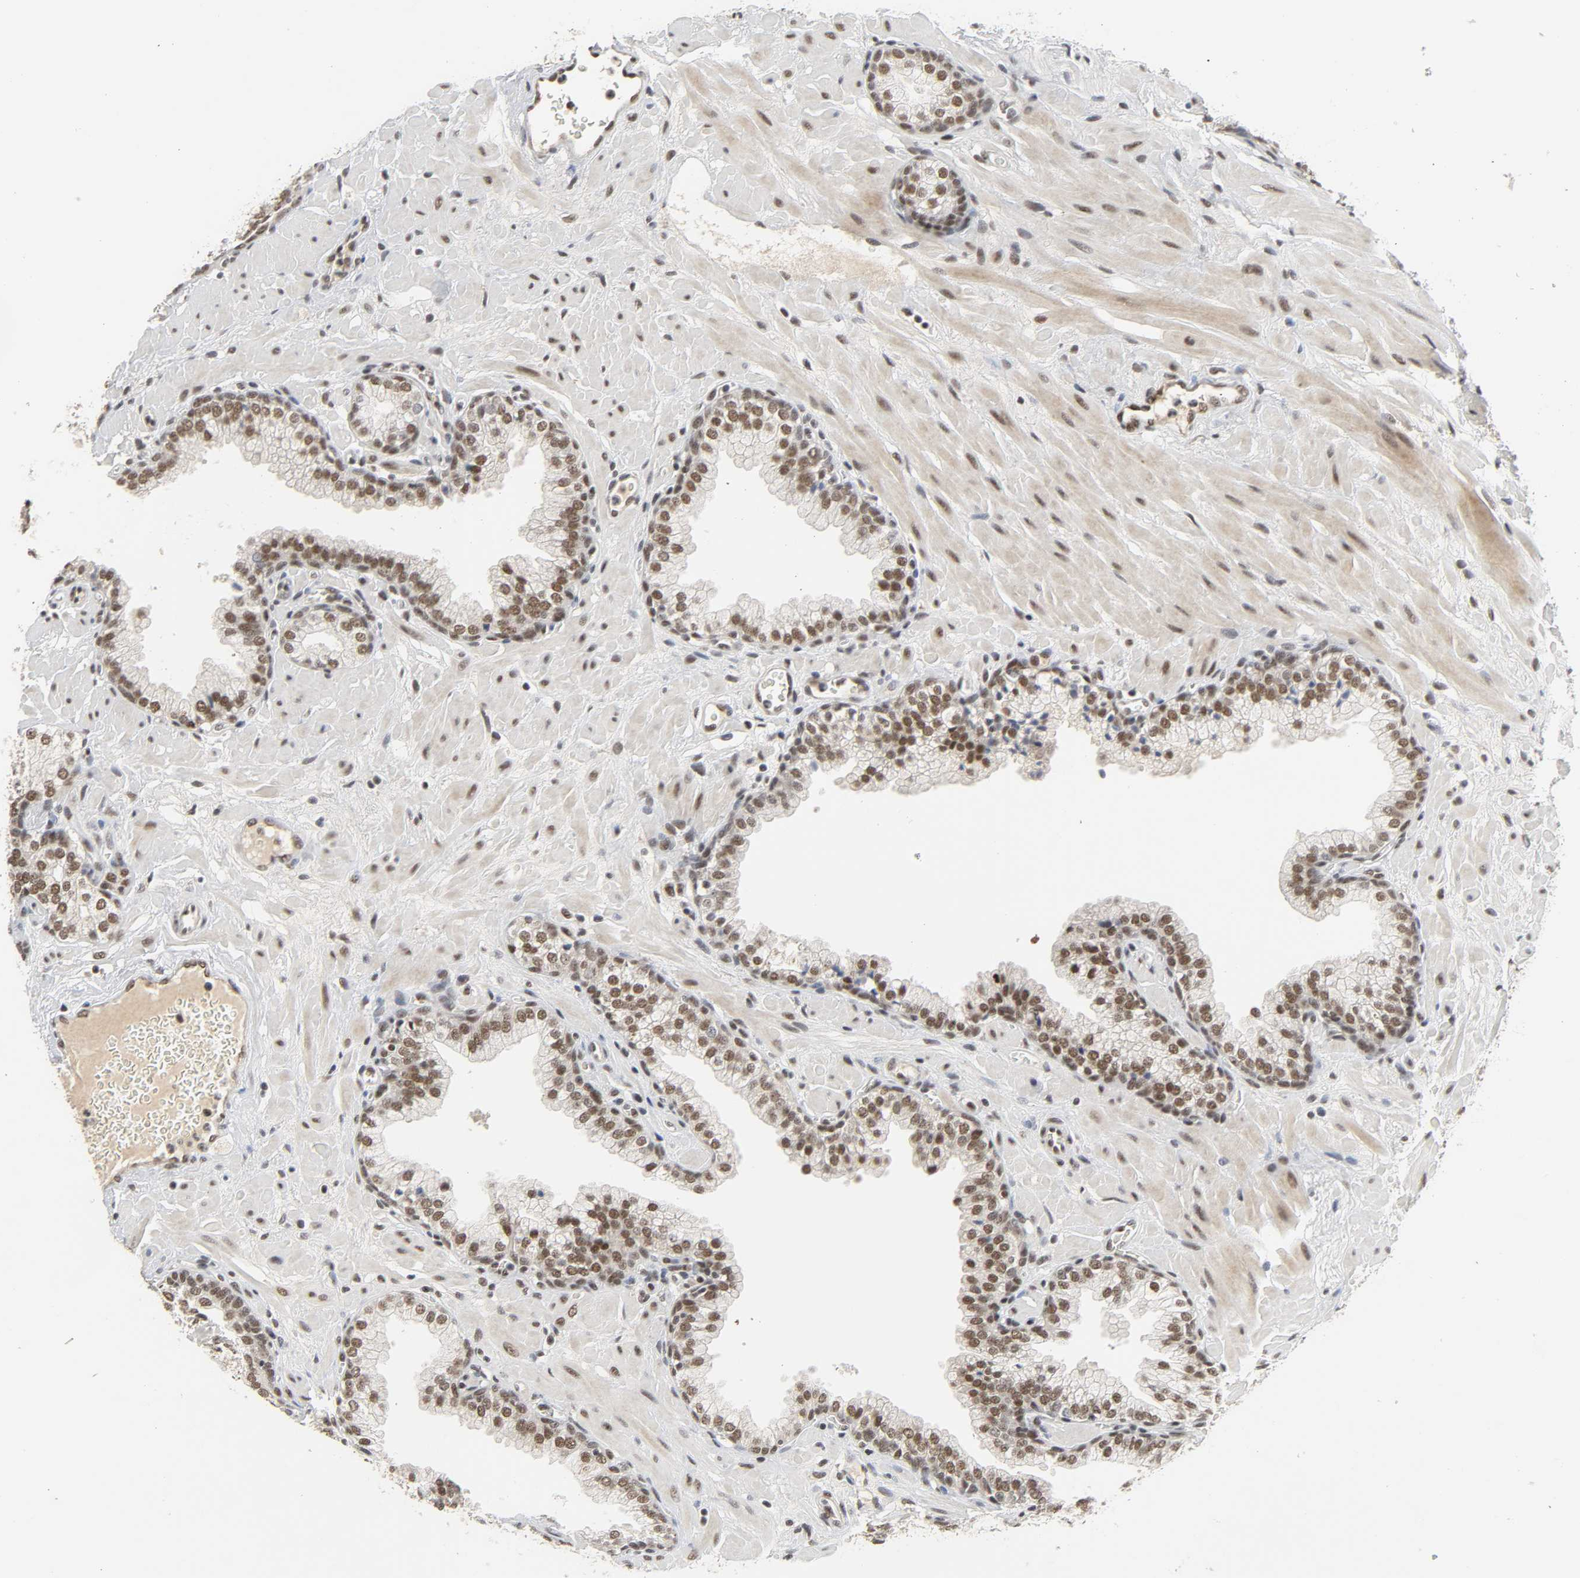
{"staining": {"intensity": "moderate", "quantity": ">75%", "location": "nuclear"}, "tissue": "prostate", "cell_type": "Glandular cells", "image_type": "normal", "snomed": [{"axis": "morphology", "description": "Normal tissue, NOS"}, {"axis": "topography", "description": "Prostate"}], "caption": "This histopathology image exhibits benign prostate stained with immunohistochemistry to label a protein in brown. The nuclear of glandular cells show moderate positivity for the protein. Nuclei are counter-stained blue.", "gene": "NCOA6", "patient": {"sex": "male", "age": 60}}